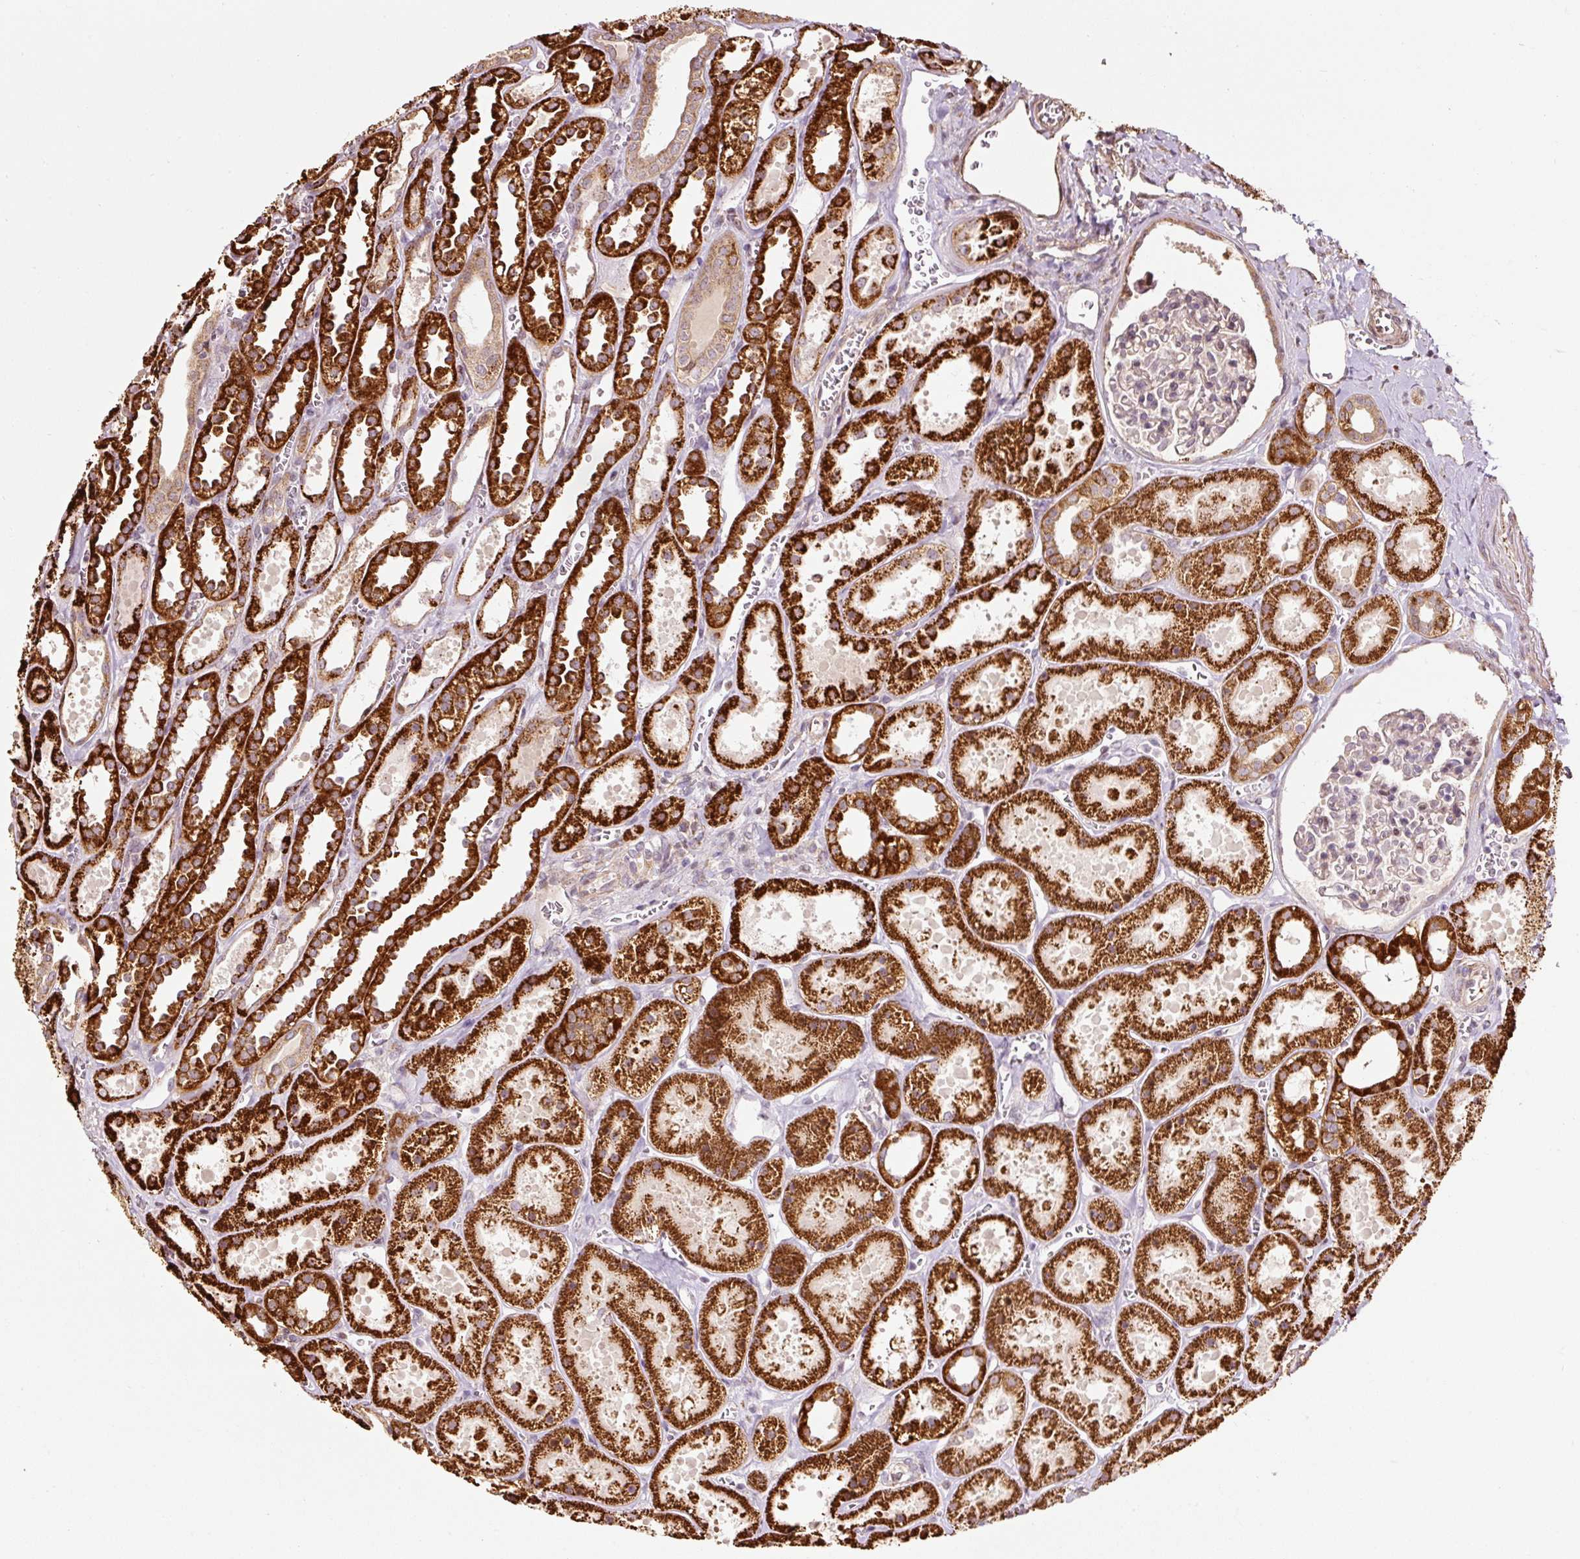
{"staining": {"intensity": "negative", "quantity": "none", "location": "none"}, "tissue": "kidney", "cell_type": "Cells in glomeruli", "image_type": "normal", "snomed": [{"axis": "morphology", "description": "Normal tissue, NOS"}, {"axis": "topography", "description": "Kidney"}], "caption": "This micrograph is of benign kidney stained with immunohistochemistry (IHC) to label a protein in brown with the nuclei are counter-stained blue. There is no positivity in cells in glomeruli.", "gene": "ETF1", "patient": {"sex": "female", "age": 41}}